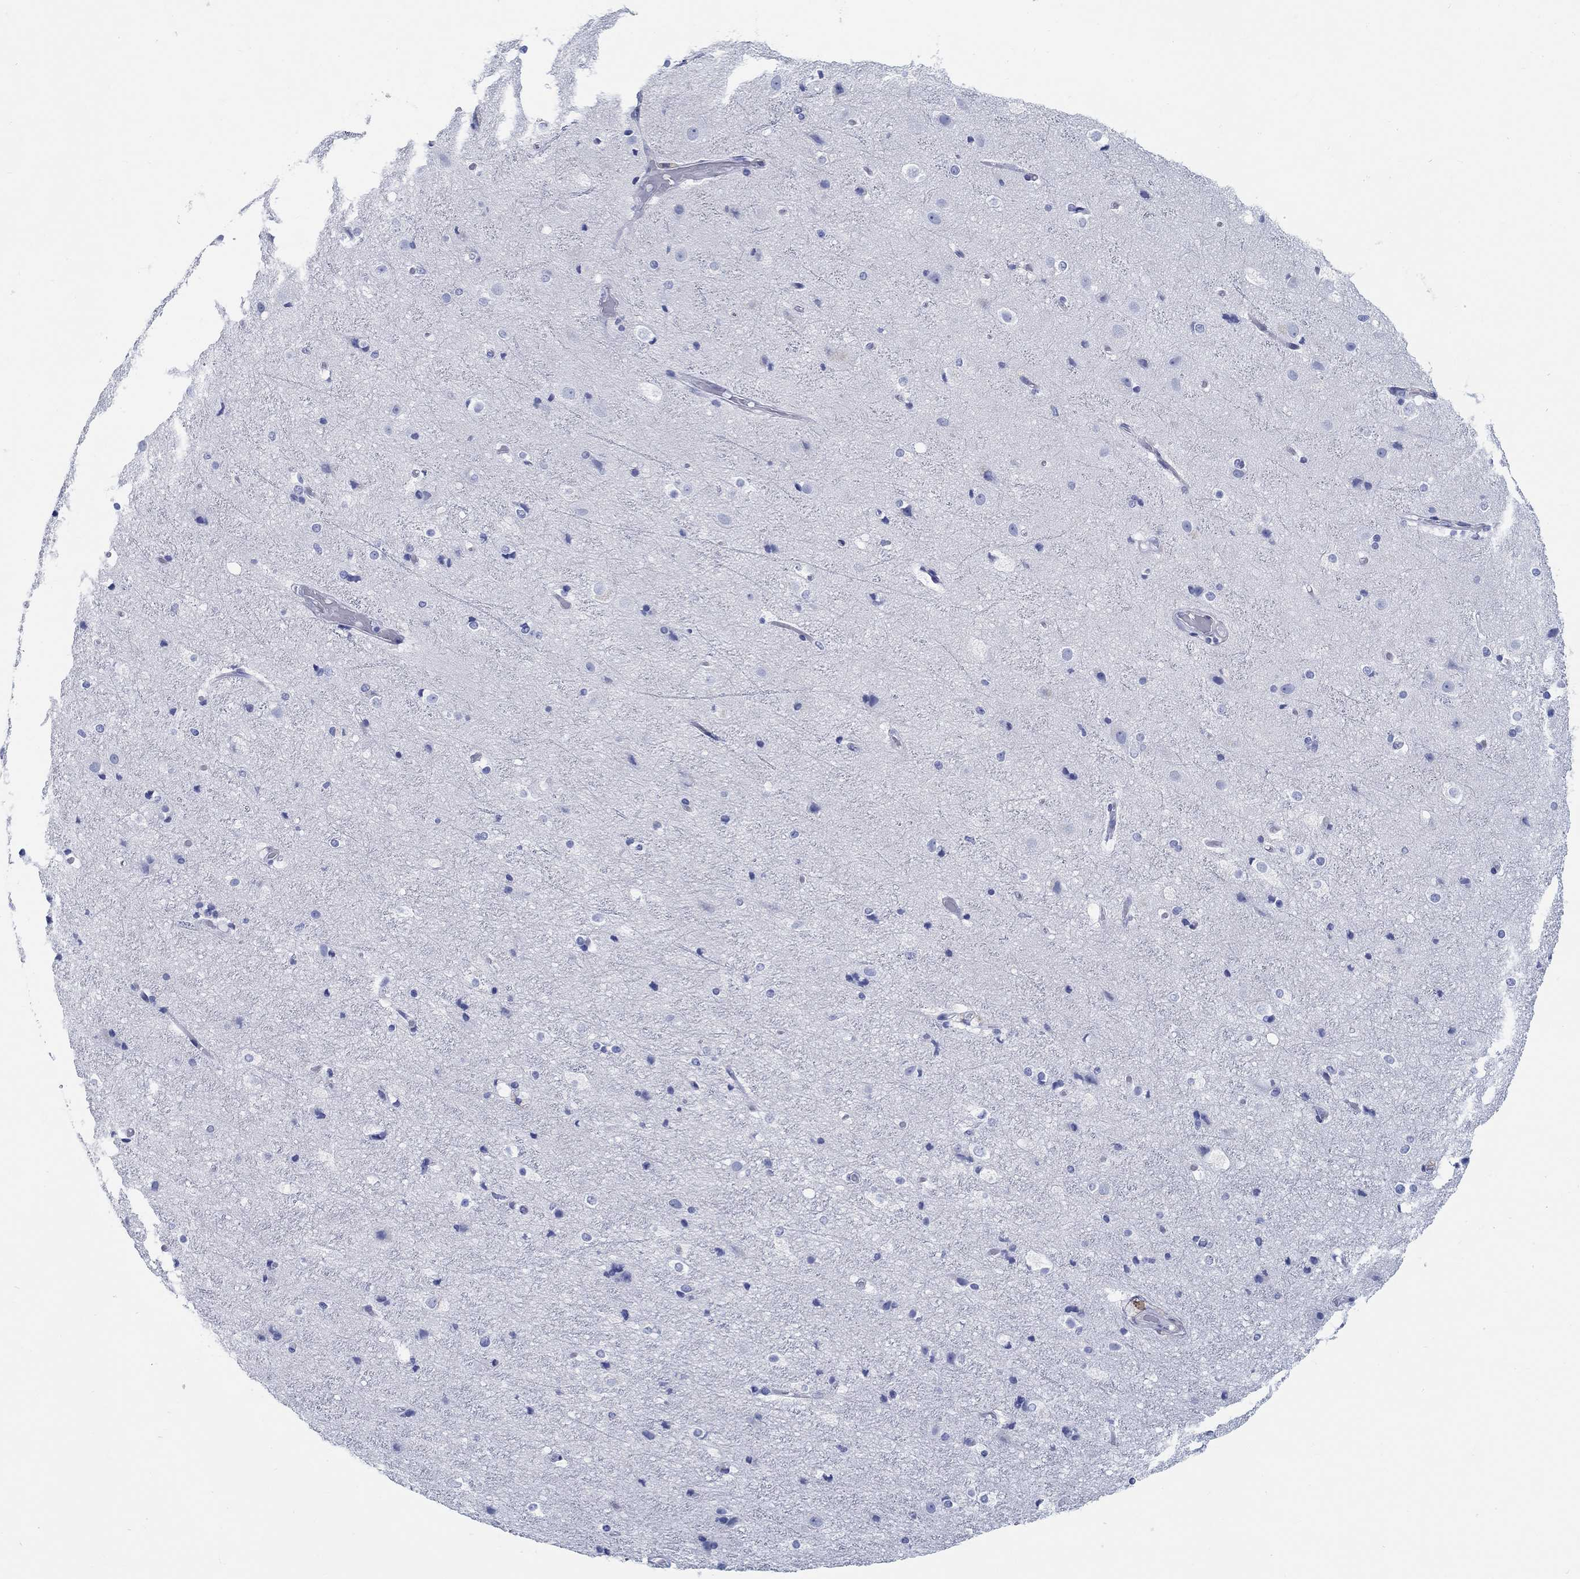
{"staining": {"intensity": "negative", "quantity": "none", "location": "none"}, "tissue": "cerebral cortex", "cell_type": "Endothelial cells", "image_type": "normal", "snomed": [{"axis": "morphology", "description": "Normal tissue, NOS"}, {"axis": "topography", "description": "Cerebral cortex"}], "caption": "Cerebral cortex stained for a protein using IHC displays no positivity endothelial cells.", "gene": "RD3L", "patient": {"sex": "female", "age": 52}}